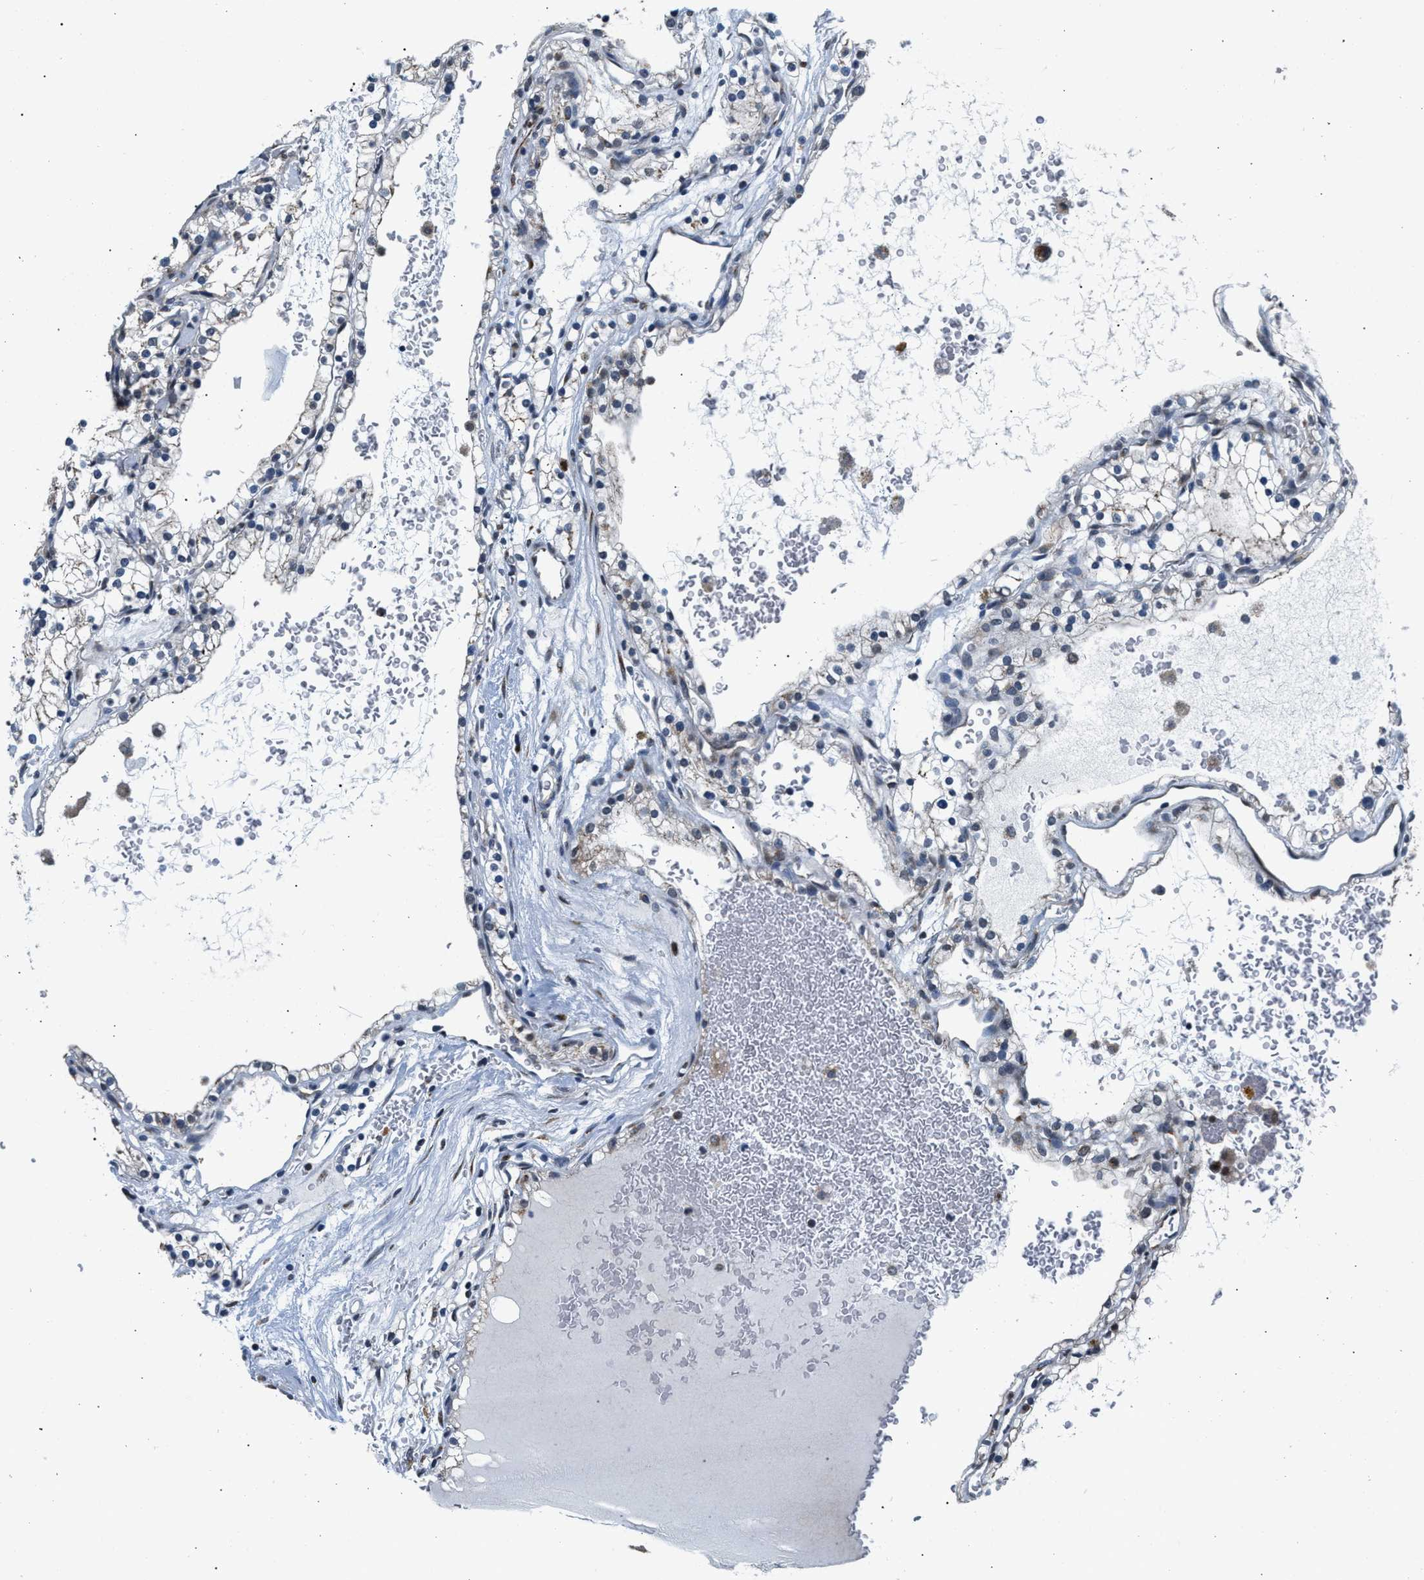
{"staining": {"intensity": "negative", "quantity": "none", "location": "none"}, "tissue": "renal cancer", "cell_type": "Tumor cells", "image_type": "cancer", "snomed": [{"axis": "morphology", "description": "Adenocarcinoma, NOS"}, {"axis": "topography", "description": "Kidney"}], "caption": "Immunohistochemistry (IHC) of human renal cancer displays no staining in tumor cells.", "gene": "KCNMB2", "patient": {"sex": "female", "age": 41}}